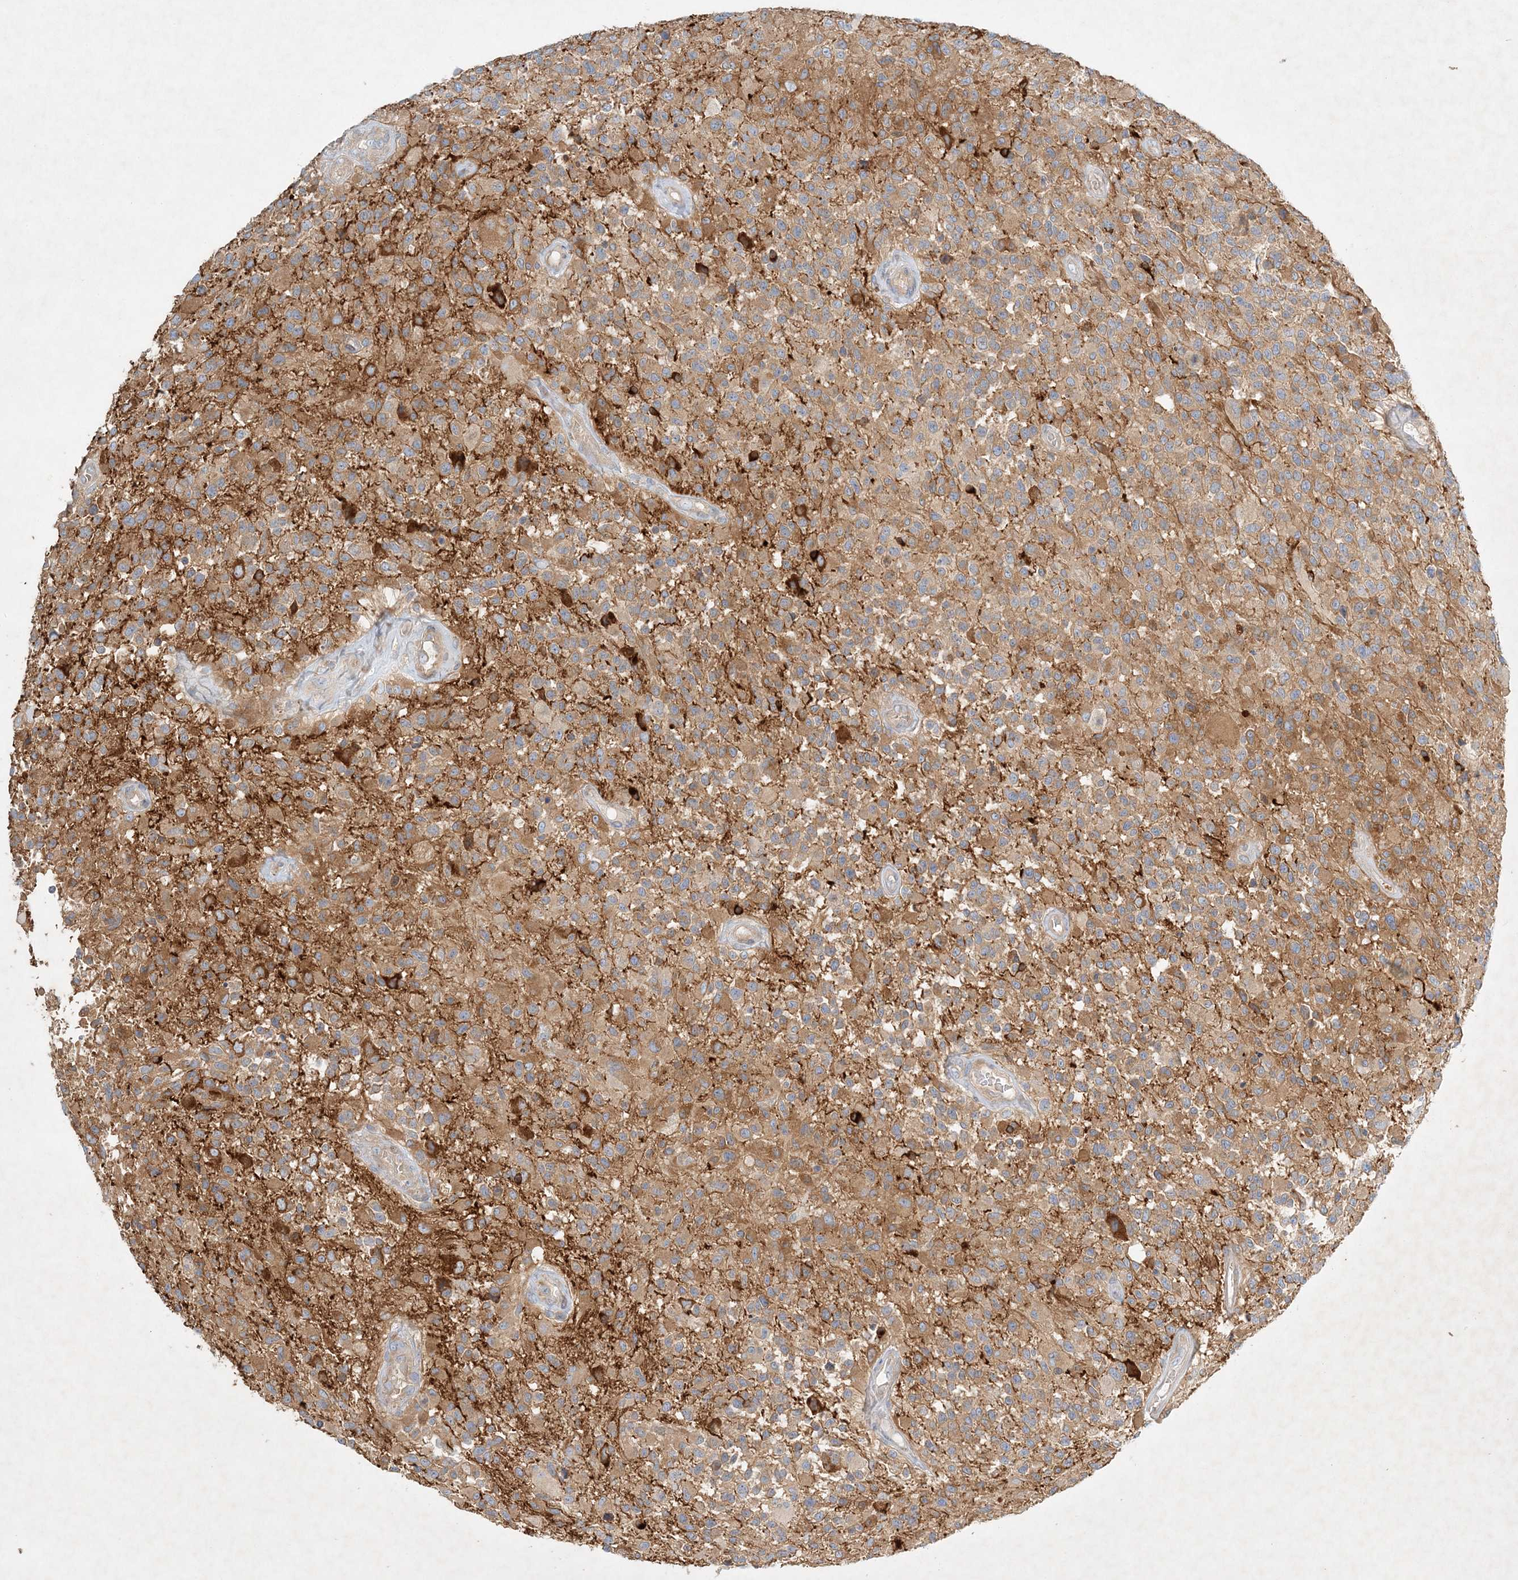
{"staining": {"intensity": "weak", "quantity": ">75%", "location": "cytoplasmic/membranous"}, "tissue": "glioma", "cell_type": "Tumor cells", "image_type": "cancer", "snomed": [{"axis": "morphology", "description": "Glioma, malignant, High grade"}, {"axis": "morphology", "description": "Glioblastoma, NOS"}, {"axis": "topography", "description": "Brain"}], "caption": "Glioma stained with DAB (3,3'-diaminobenzidine) immunohistochemistry shows low levels of weak cytoplasmic/membranous positivity in about >75% of tumor cells.", "gene": "STK11IP", "patient": {"sex": "male", "age": 60}}